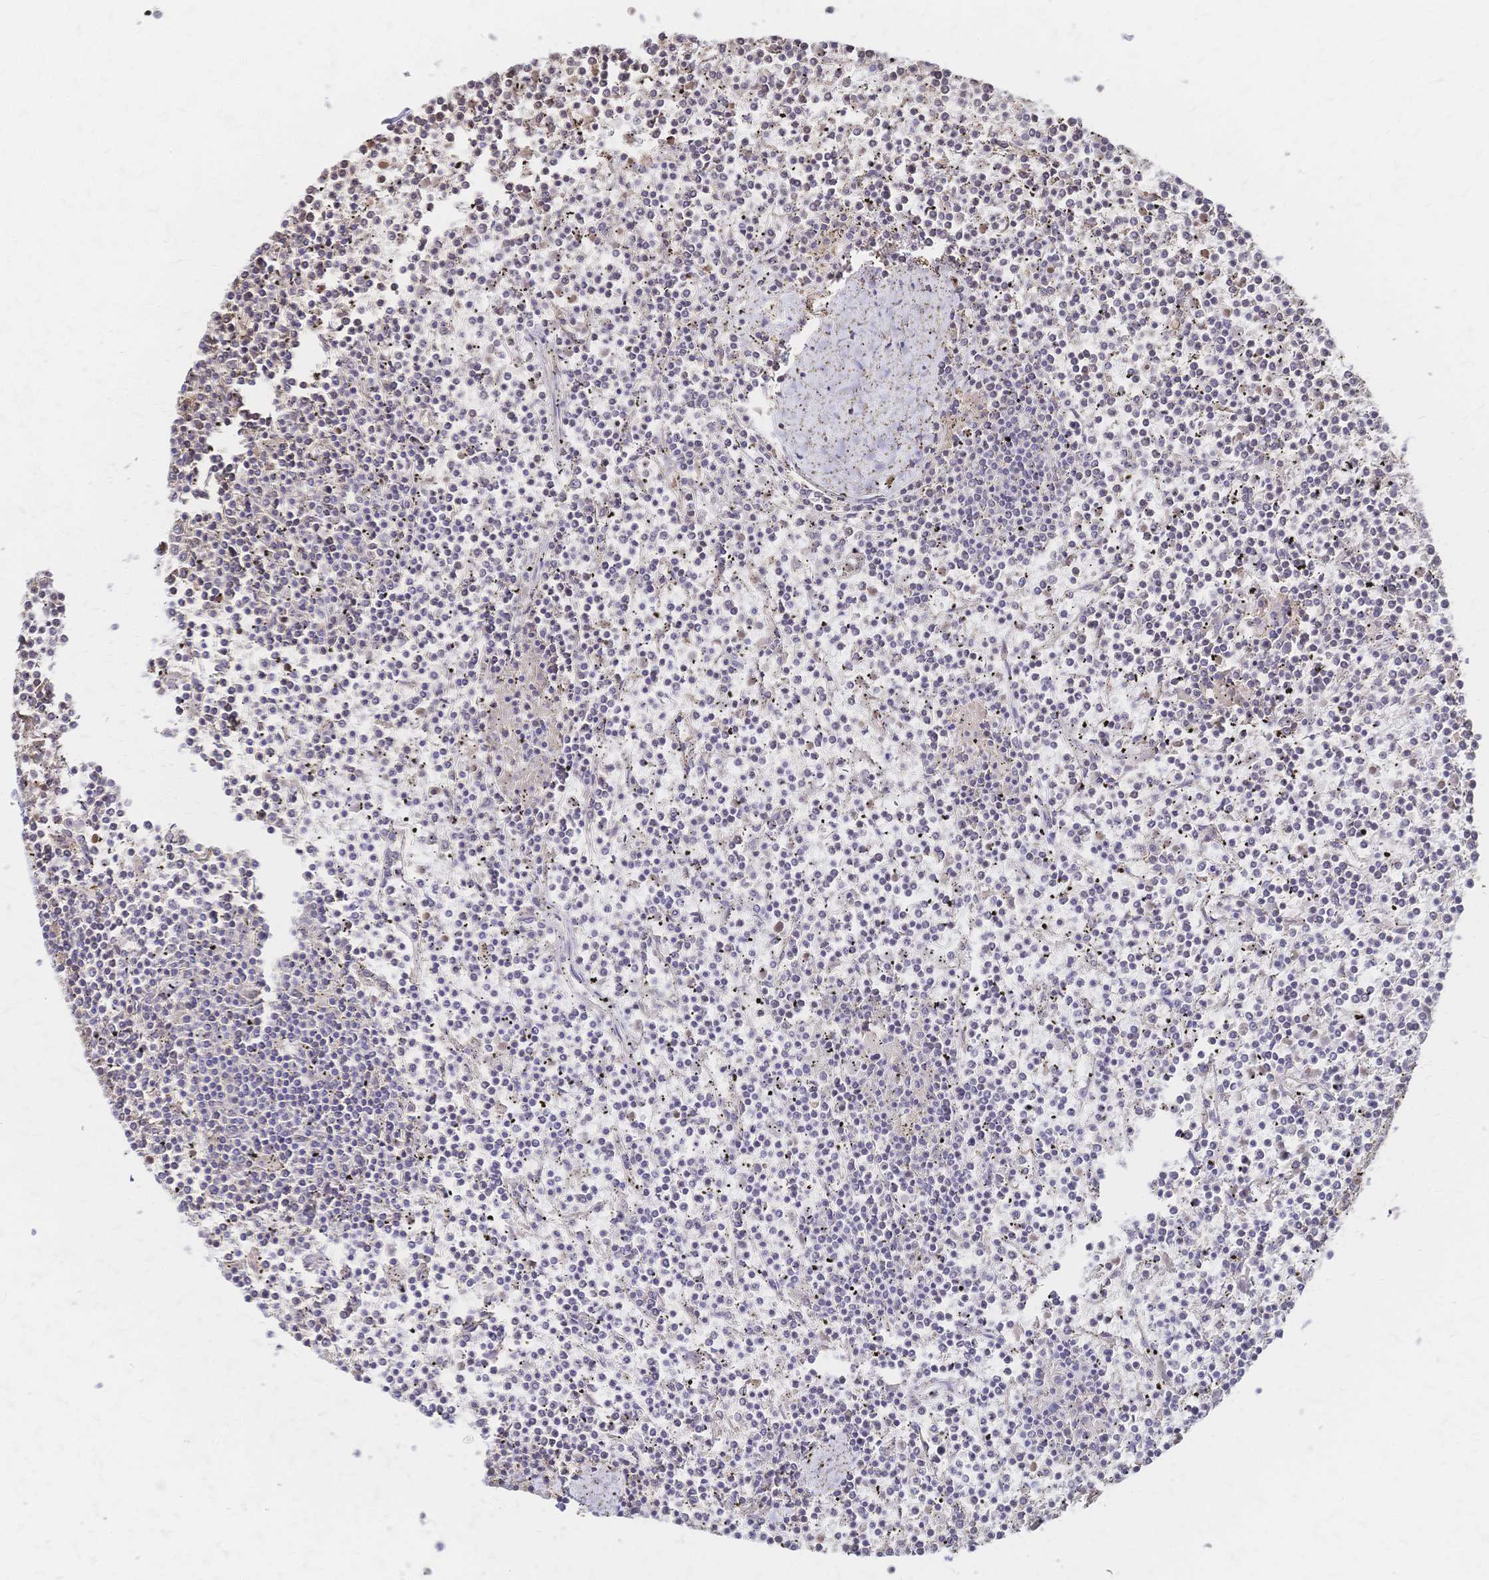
{"staining": {"intensity": "negative", "quantity": "none", "location": "none"}, "tissue": "lymphoma", "cell_type": "Tumor cells", "image_type": "cancer", "snomed": [{"axis": "morphology", "description": "Malignant lymphoma, non-Hodgkin's type, Low grade"}, {"axis": "topography", "description": "Spleen"}], "caption": "Human lymphoma stained for a protein using immunohistochemistry shows no positivity in tumor cells.", "gene": "SLC5A1", "patient": {"sex": "female", "age": 19}}